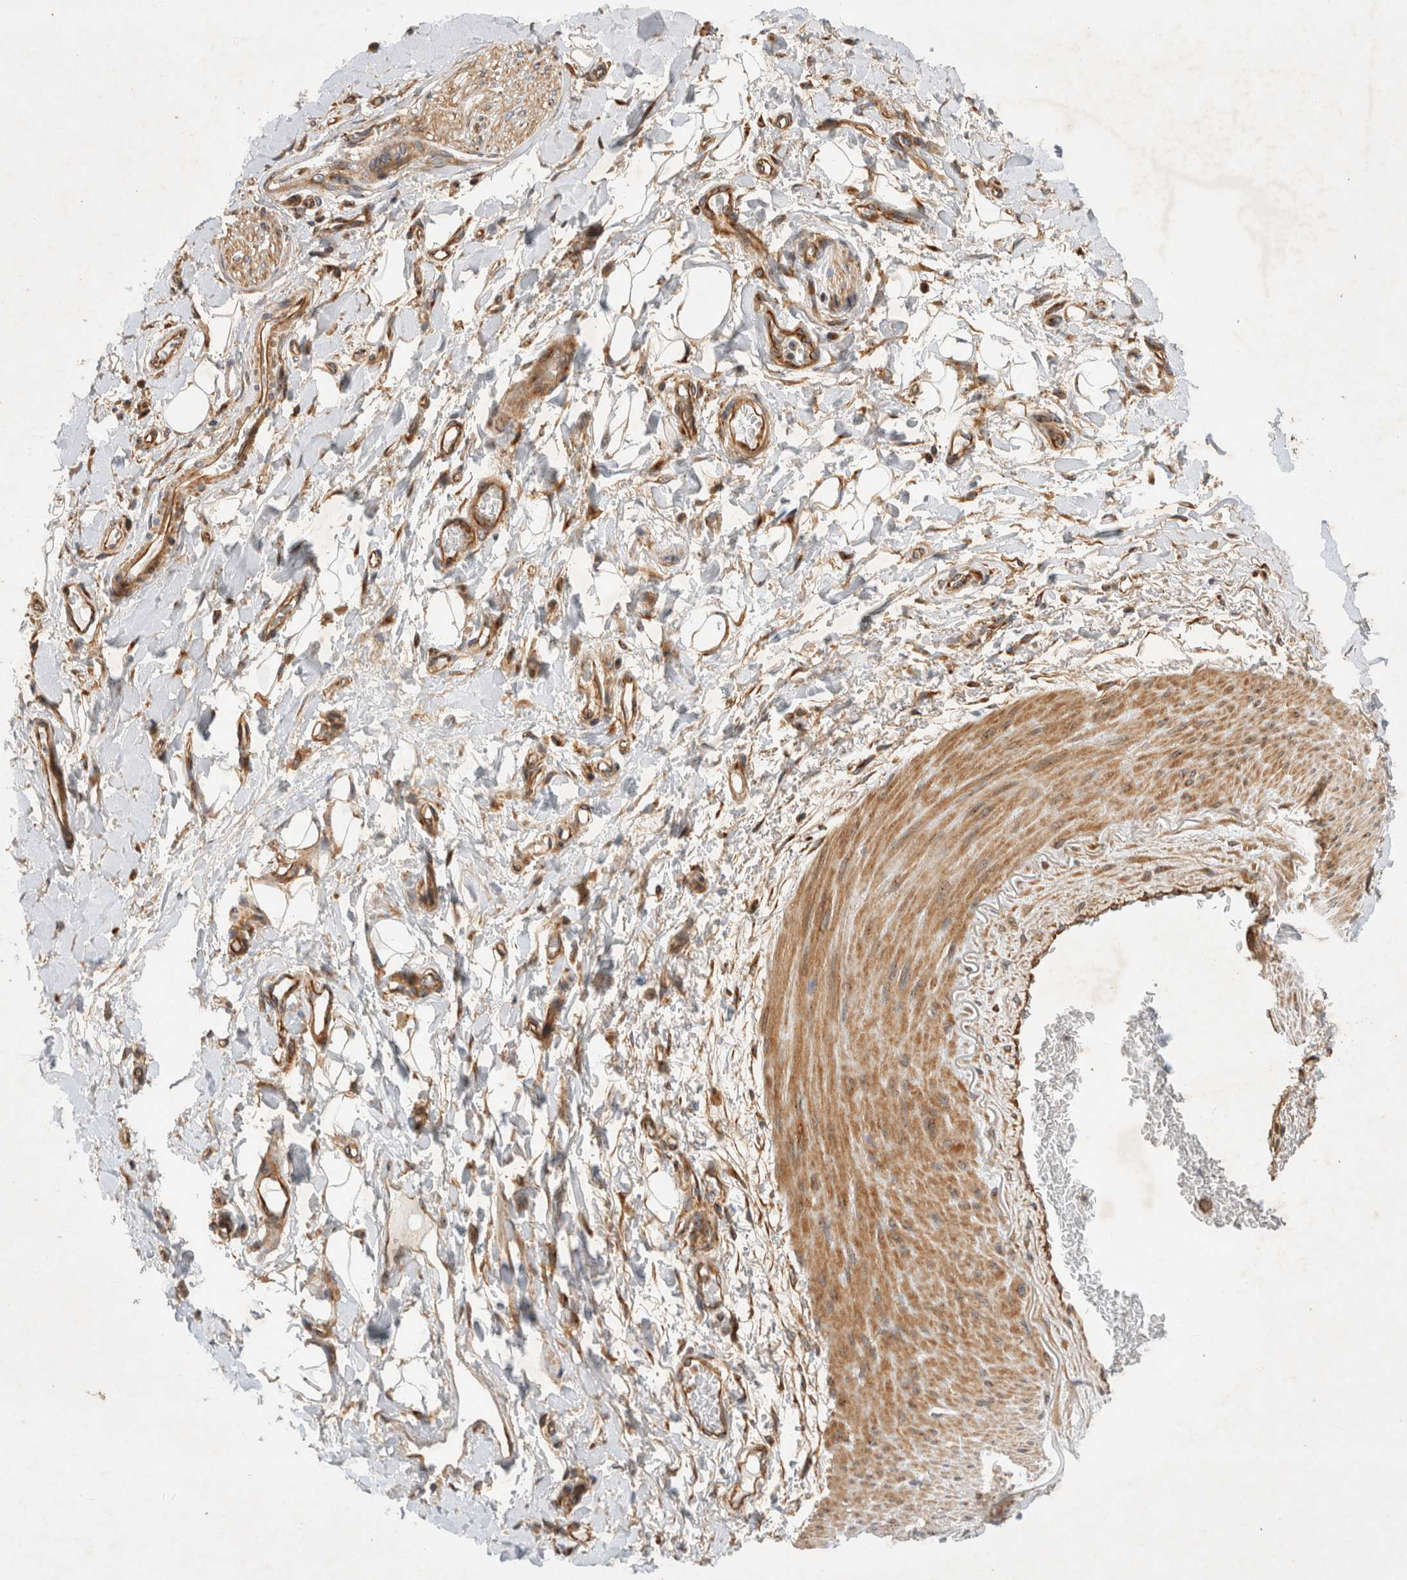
{"staining": {"intensity": "weak", "quantity": ">75%", "location": "cytoplasmic/membranous"}, "tissue": "adipose tissue", "cell_type": "Adipocytes", "image_type": "normal", "snomed": [{"axis": "morphology", "description": "Normal tissue, NOS"}, {"axis": "morphology", "description": "Adenocarcinoma, NOS"}, {"axis": "topography", "description": "Esophagus"}], "caption": "Normal adipose tissue exhibits weak cytoplasmic/membranous expression in about >75% of adipocytes.", "gene": "GPR150", "patient": {"sex": "male", "age": 62}}